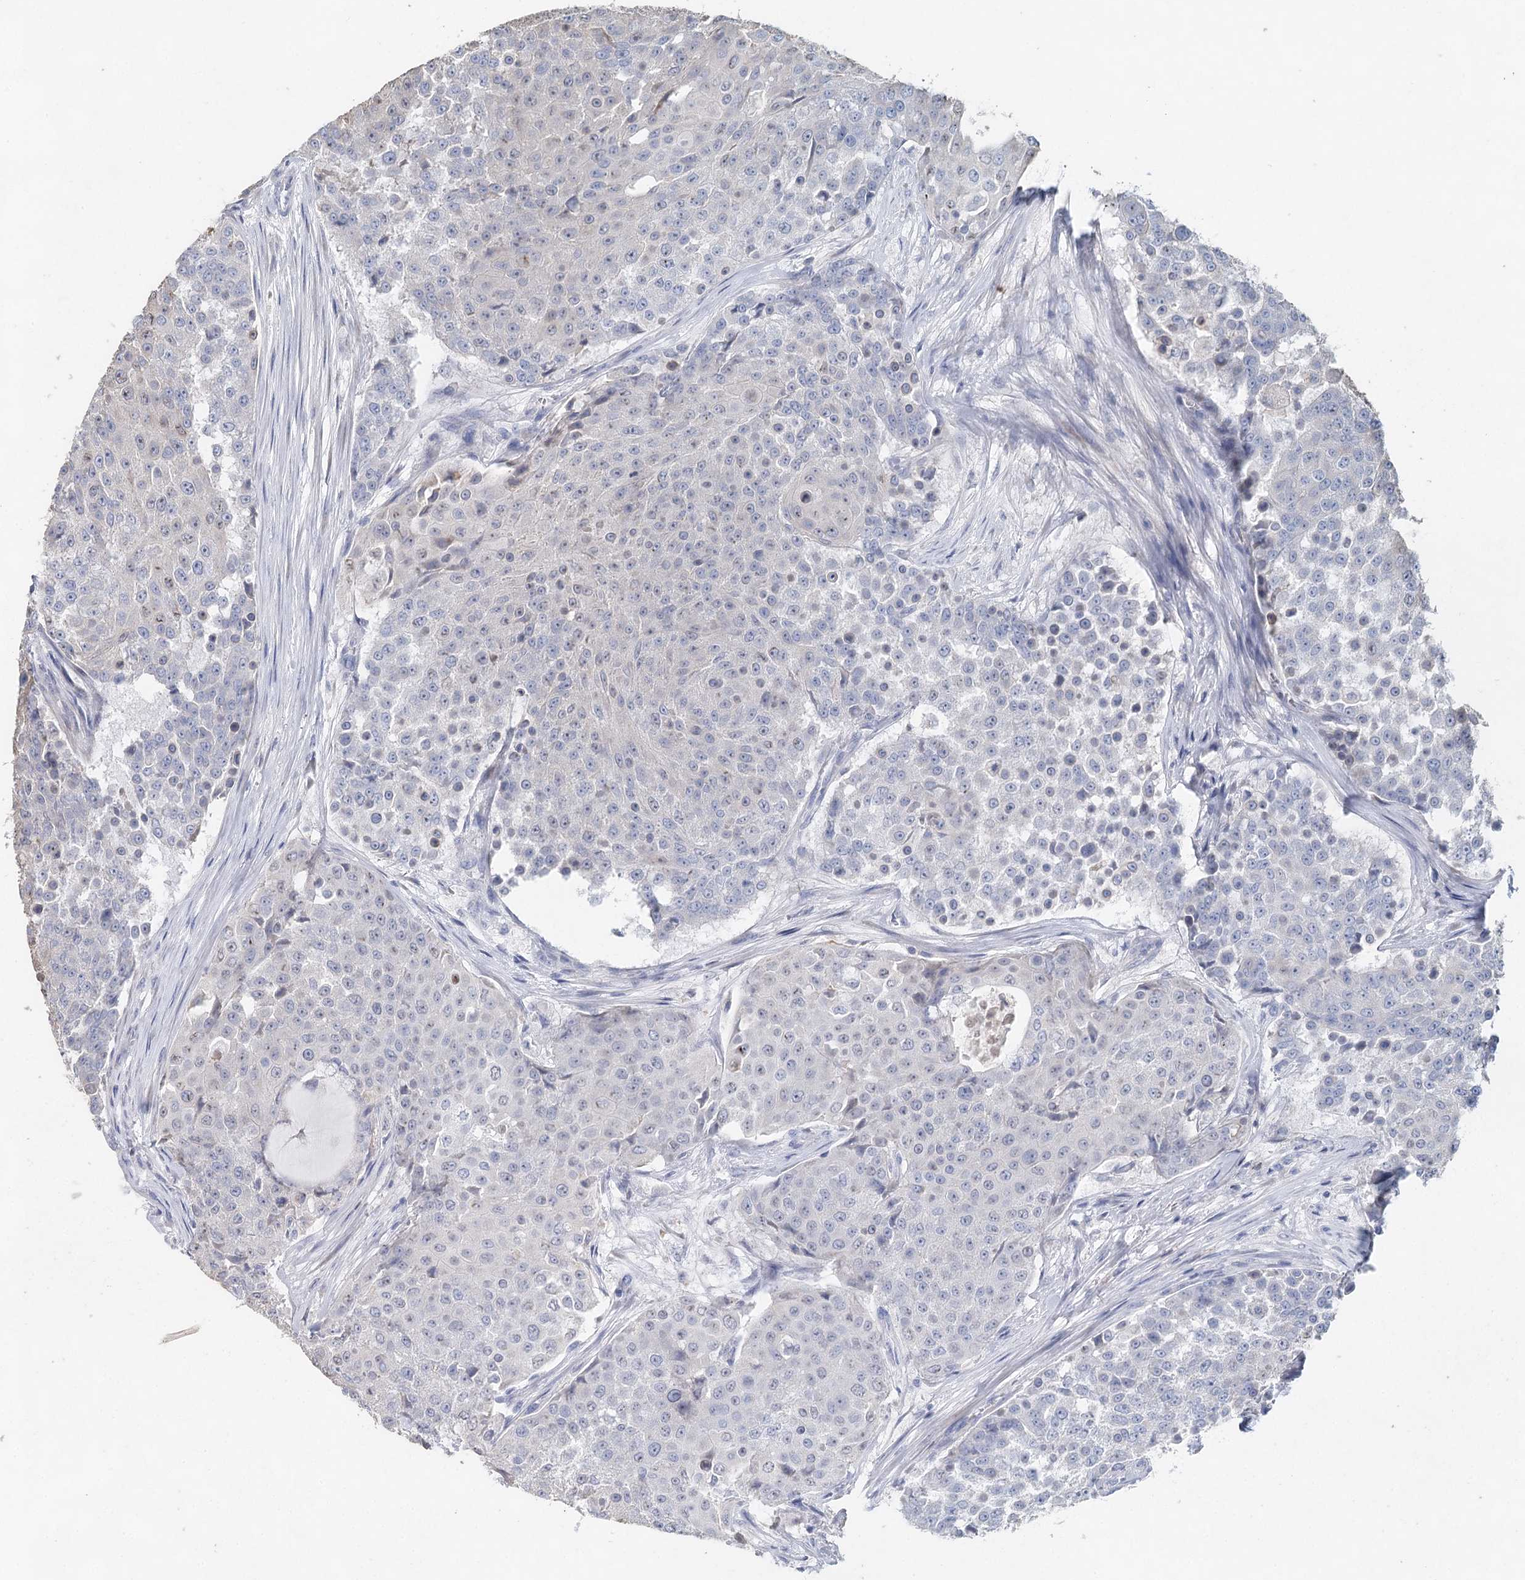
{"staining": {"intensity": "negative", "quantity": "none", "location": "none"}, "tissue": "urothelial cancer", "cell_type": "Tumor cells", "image_type": "cancer", "snomed": [{"axis": "morphology", "description": "Urothelial carcinoma, High grade"}, {"axis": "topography", "description": "Urinary bladder"}], "caption": "Immunohistochemical staining of human urothelial carcinoma (high-grade) demonstrates no significant staining in tumor cells.", "gene": "MYL6B", "patient": {"sex": "female", "age": 63}}